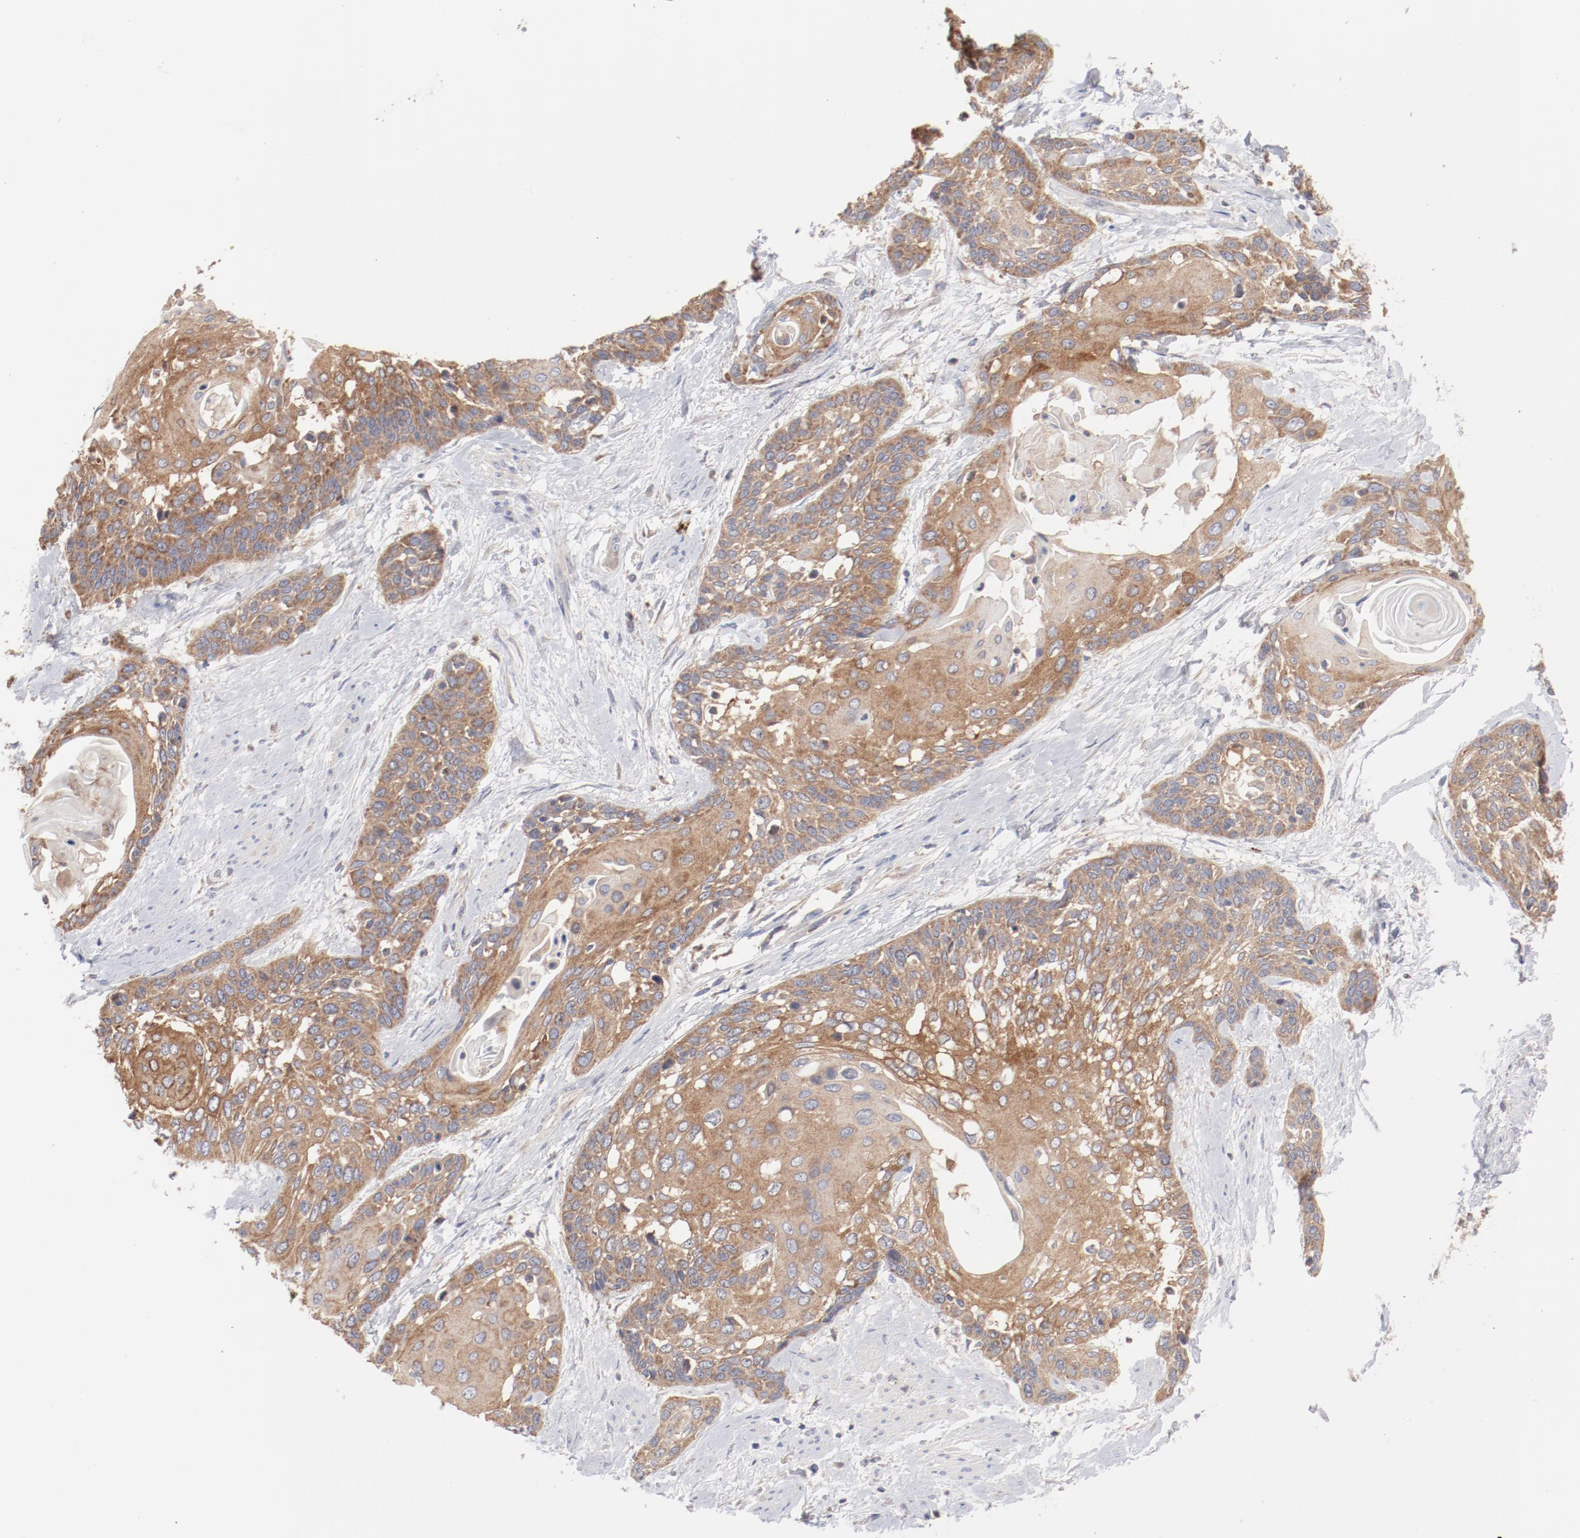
{"staining": {"intensity": "moderate", "quantity": ">75%", "location": "cytoplasmic/membranous"}, "tissue": "cervical cancer", "cell_type": "Tumor cells", "image_type": "cancer", "snomed": [{"axis": "morphology", "description": "Squamous cell carcinoma, NOS"}, {"axis": "topography", "description": "Cervix"}], "caption": "Protein expression analysis of cervical cancer (squamous cell carcinoma) exhibits moderate cytoplasmic/membranous positivity in approximately >75% of tumor cells.", "gene": "PPFIBP2", "patient": {"sex": "female", "age": 57}}